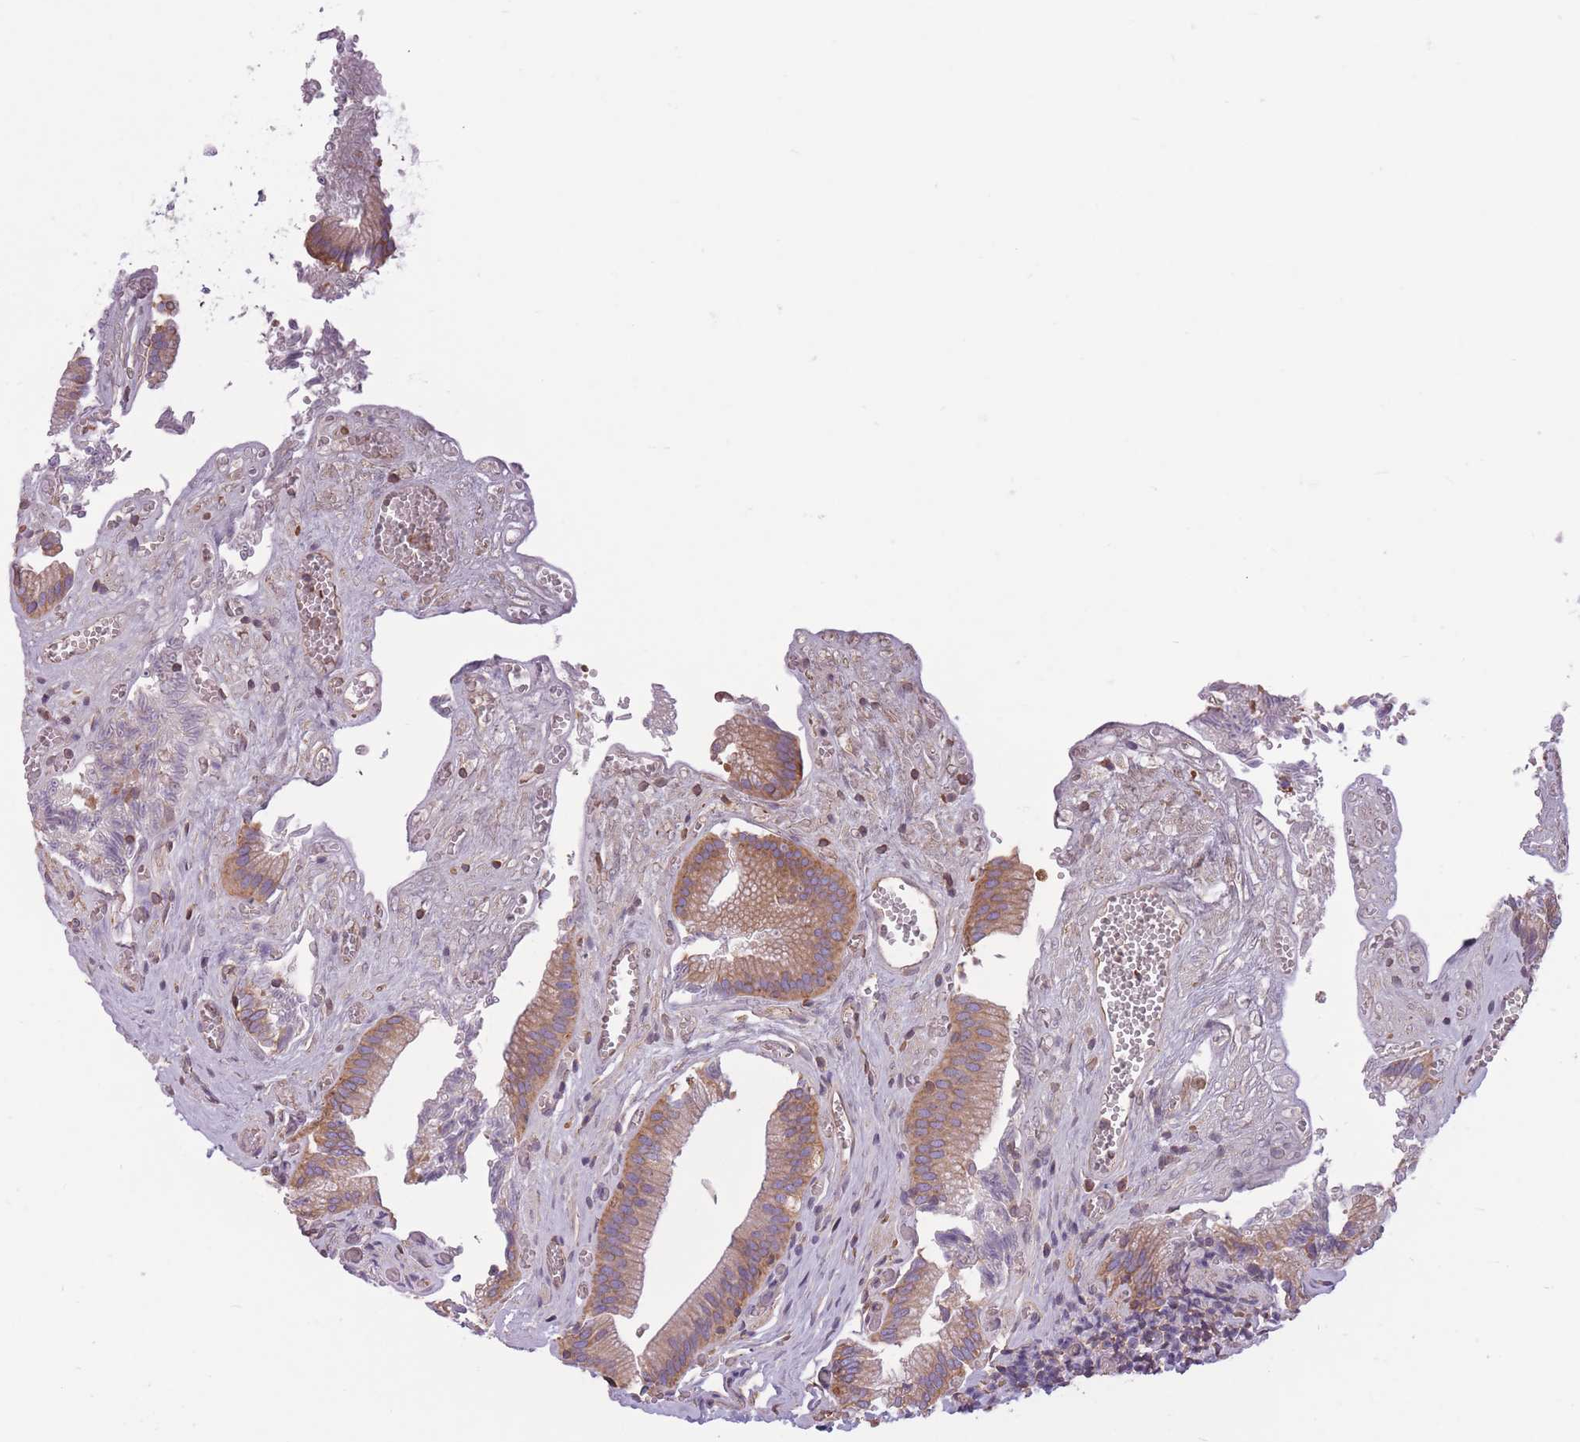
{"staining": {"intensity": "moderate", "quantity": ">75%", "location": "cytoplasmic/membranous"}, "tissue": "gallbladder", "cell_type": "Glandular cells", "image_type": "normal", "snomed": [{"axis": "morphology", "description": "Normal tissue, NOS"}, {"axis": "topography", "description": "Gallbladder"}, {"axis": "topography", "description": "Peripheral nerve tissue"}], "caption": "Moderate cytoplasmic/membranous positivity is appreciated in about >75% of glandular cells in normal gallbladder. Nuclei are stained in blue.", "gene": "ADD1", "patient": {"sex": "male", "age": 17}}